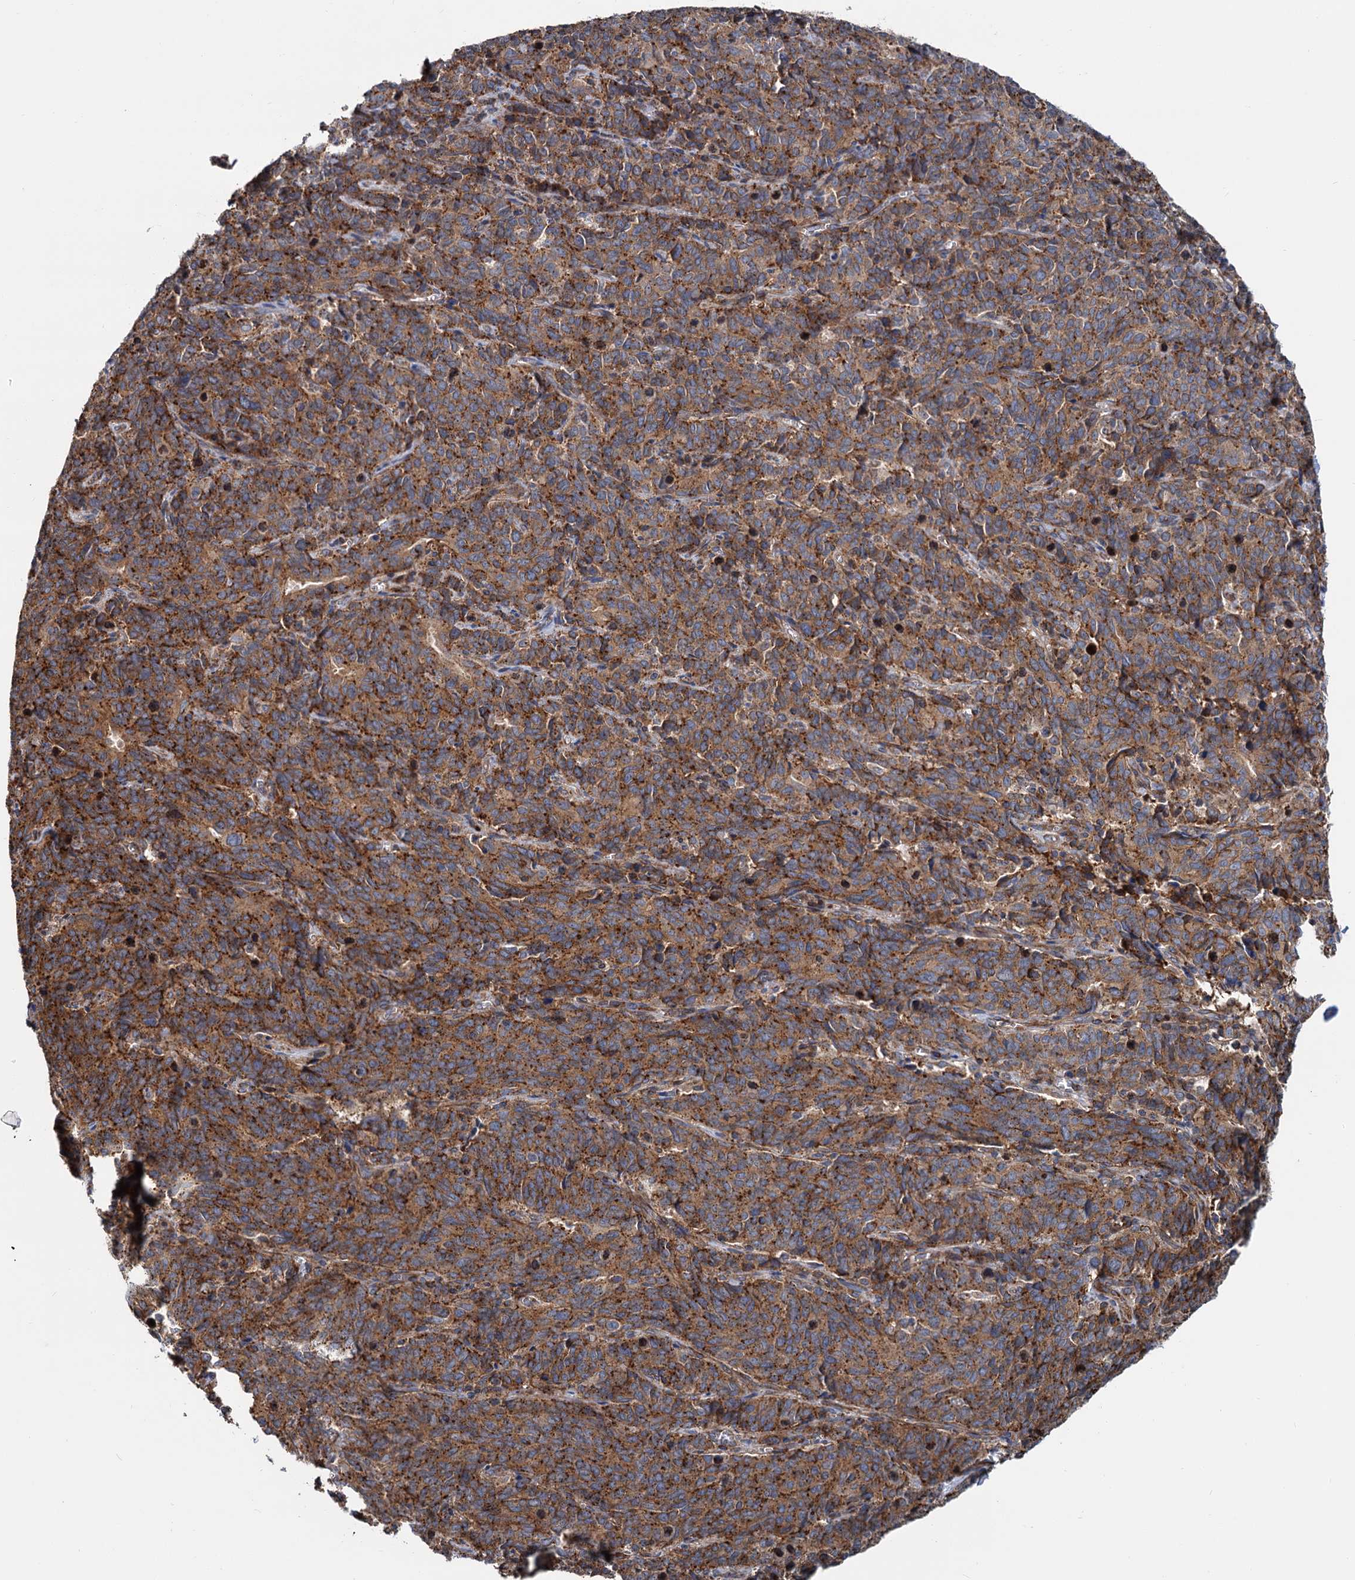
{"staining": {"intensity": "strong", "quantity": ">75%", "location": "cytoplasmic/membranous"}, "tissue": "cervical cancer", "cell_type": "Tumor cells", "image_type": "cancer", "snomed": [{"axis": "morphology", "description": "Squamous cell carcinoma, NOS"}, {"axis": "topography", "description": "Cervix"}], "caption": "This is a histology image of immunohistochemistry (IHC) staining of squamous cell carcinoma (cervical), which shows strong staining in the cytoplasmic/membranous of tumor cells.", "gene": "PSEN1", "patient": {"sex": "female", "age": 60}}